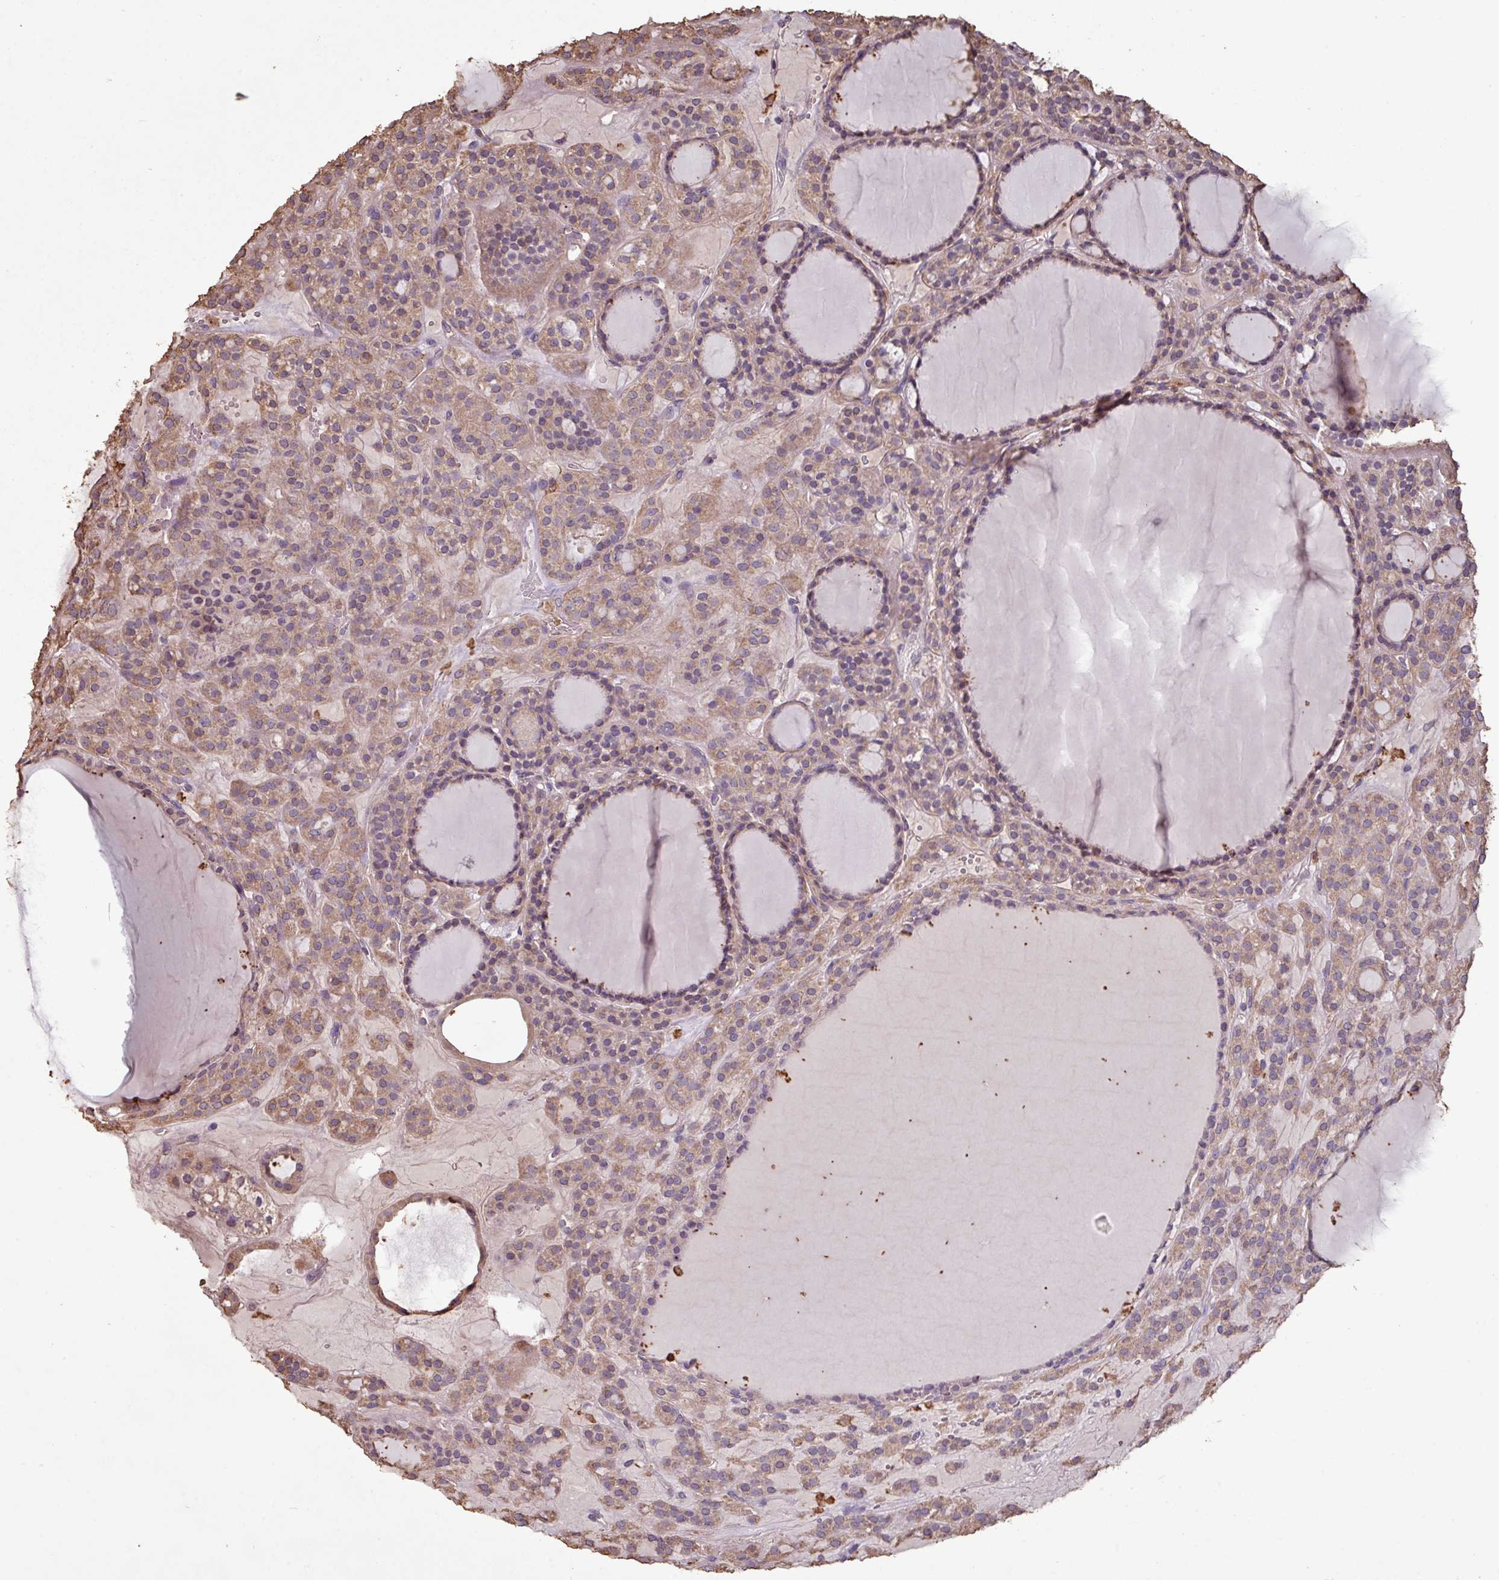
{"staining": {"intensity": "moderate", "quantity": ">75%", "location": "cytoplasmic/membranous"}, "tissue": "thyroid cancer", "cell_type": "Tumor cells", "image_type": "cancer", "snomed": [{"axis": "morphology", "description": "Follicular adenoma carcinoma, NOS"}, {"axis": "topography", "description": "Thyroid gland"}], "caption": "Moderate cytoplasmic/membranous protein staining is present in approximately >75% of tumor cells in thyroid cancer. (Brightfield microscopy of DAB IHC at high magnification).", "gene": "CAMK2B", "patient": {"sex": "female", "age": 63}}